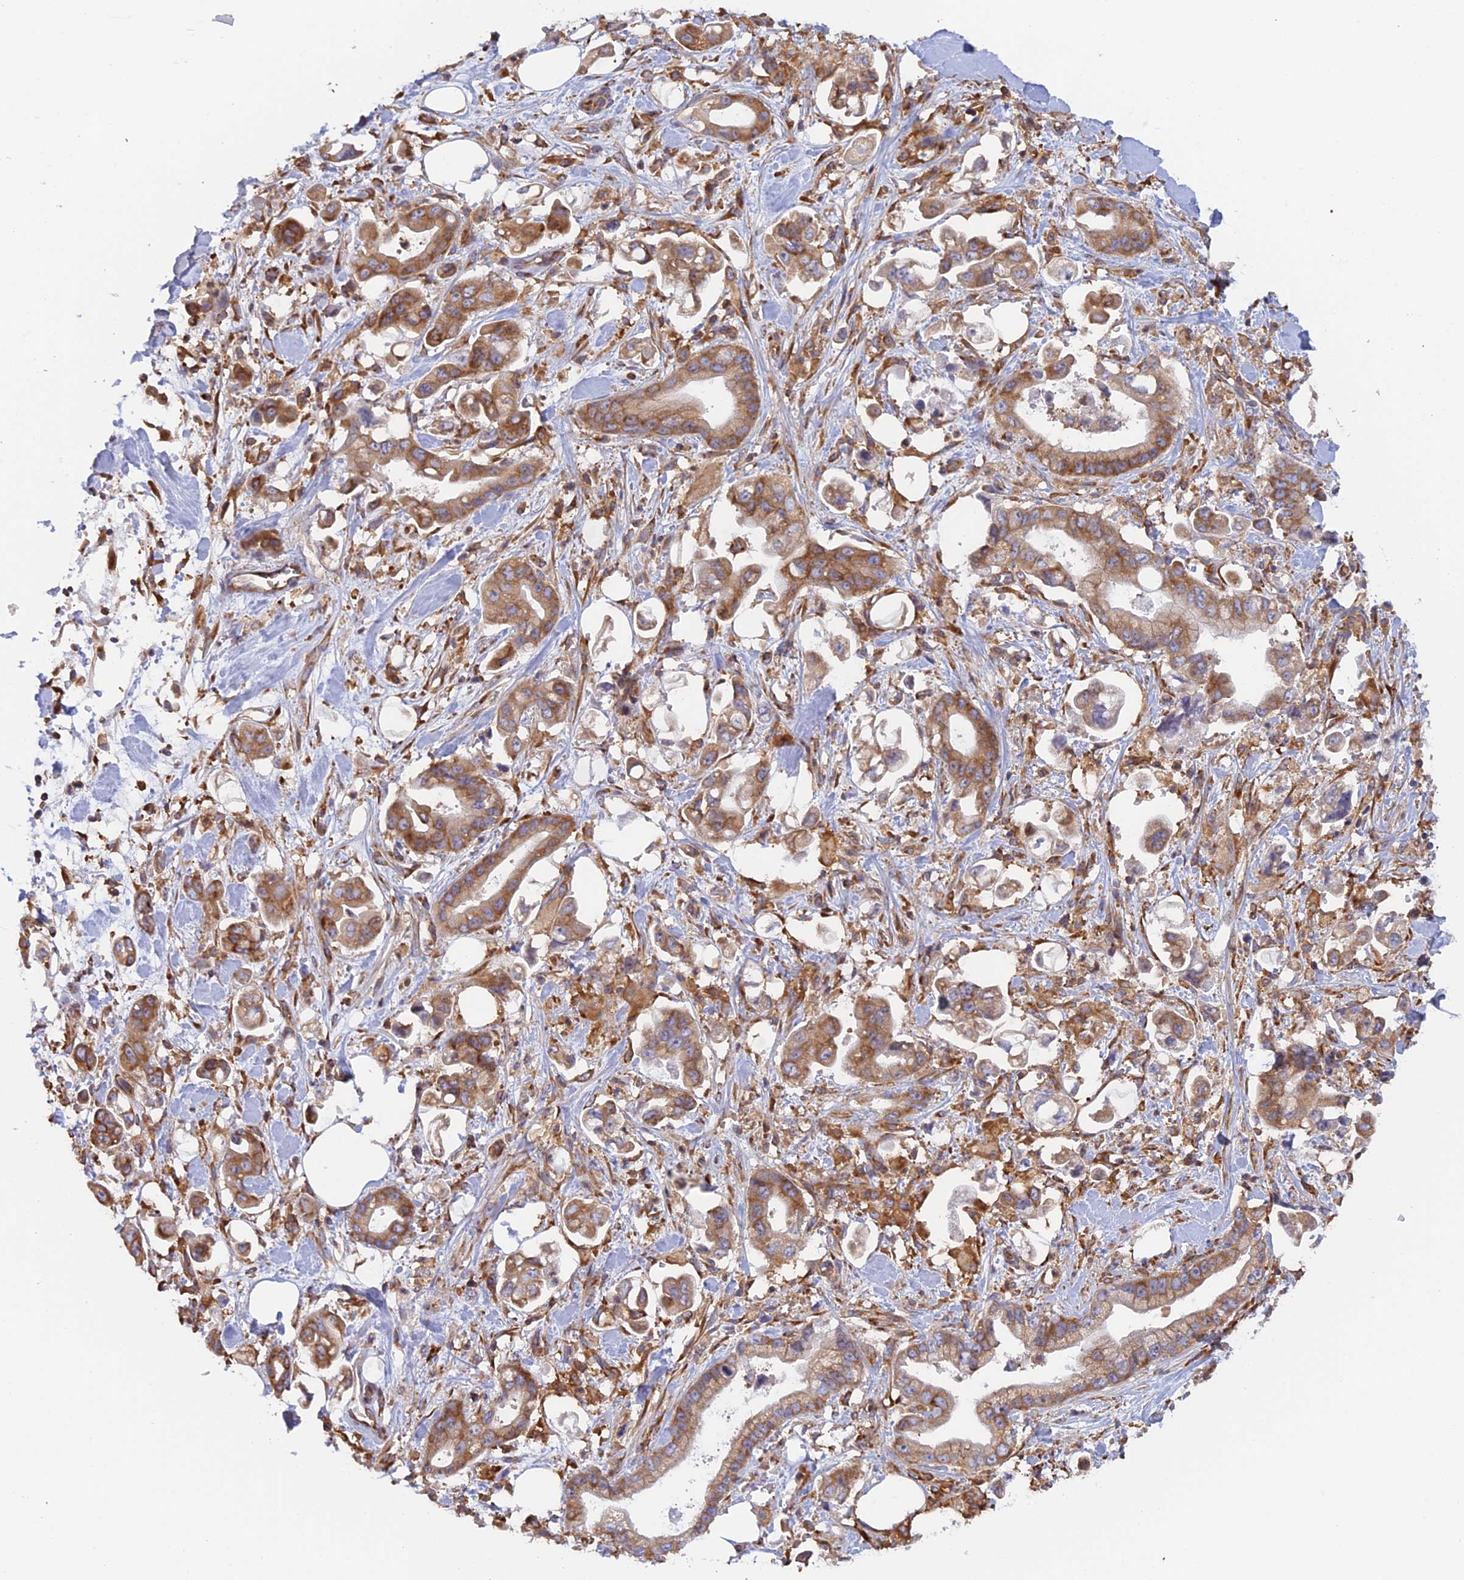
{"staining": {"intensity": "moderate", "quantity": ">75%", "location": "cytoplasmic/membranous"}, "tissue": "stomach cancer", "cell_type": "Tumor cells", "image_type": "cancer", "snomed": [{"axis": "morphology", "description": "Adenocarcinoma, NOS"}, {"axis": "topography", "description": "Stomach"}], "caption": "Immunohistochemical staining of human stomach cancer (adenocarcinoma) exhibits moderate cytoplasmic/membranous protein positivity in approximately >75% of tumor cells.", "gene": "GMIP", "patient": {"sex": "male", "age": 62}}